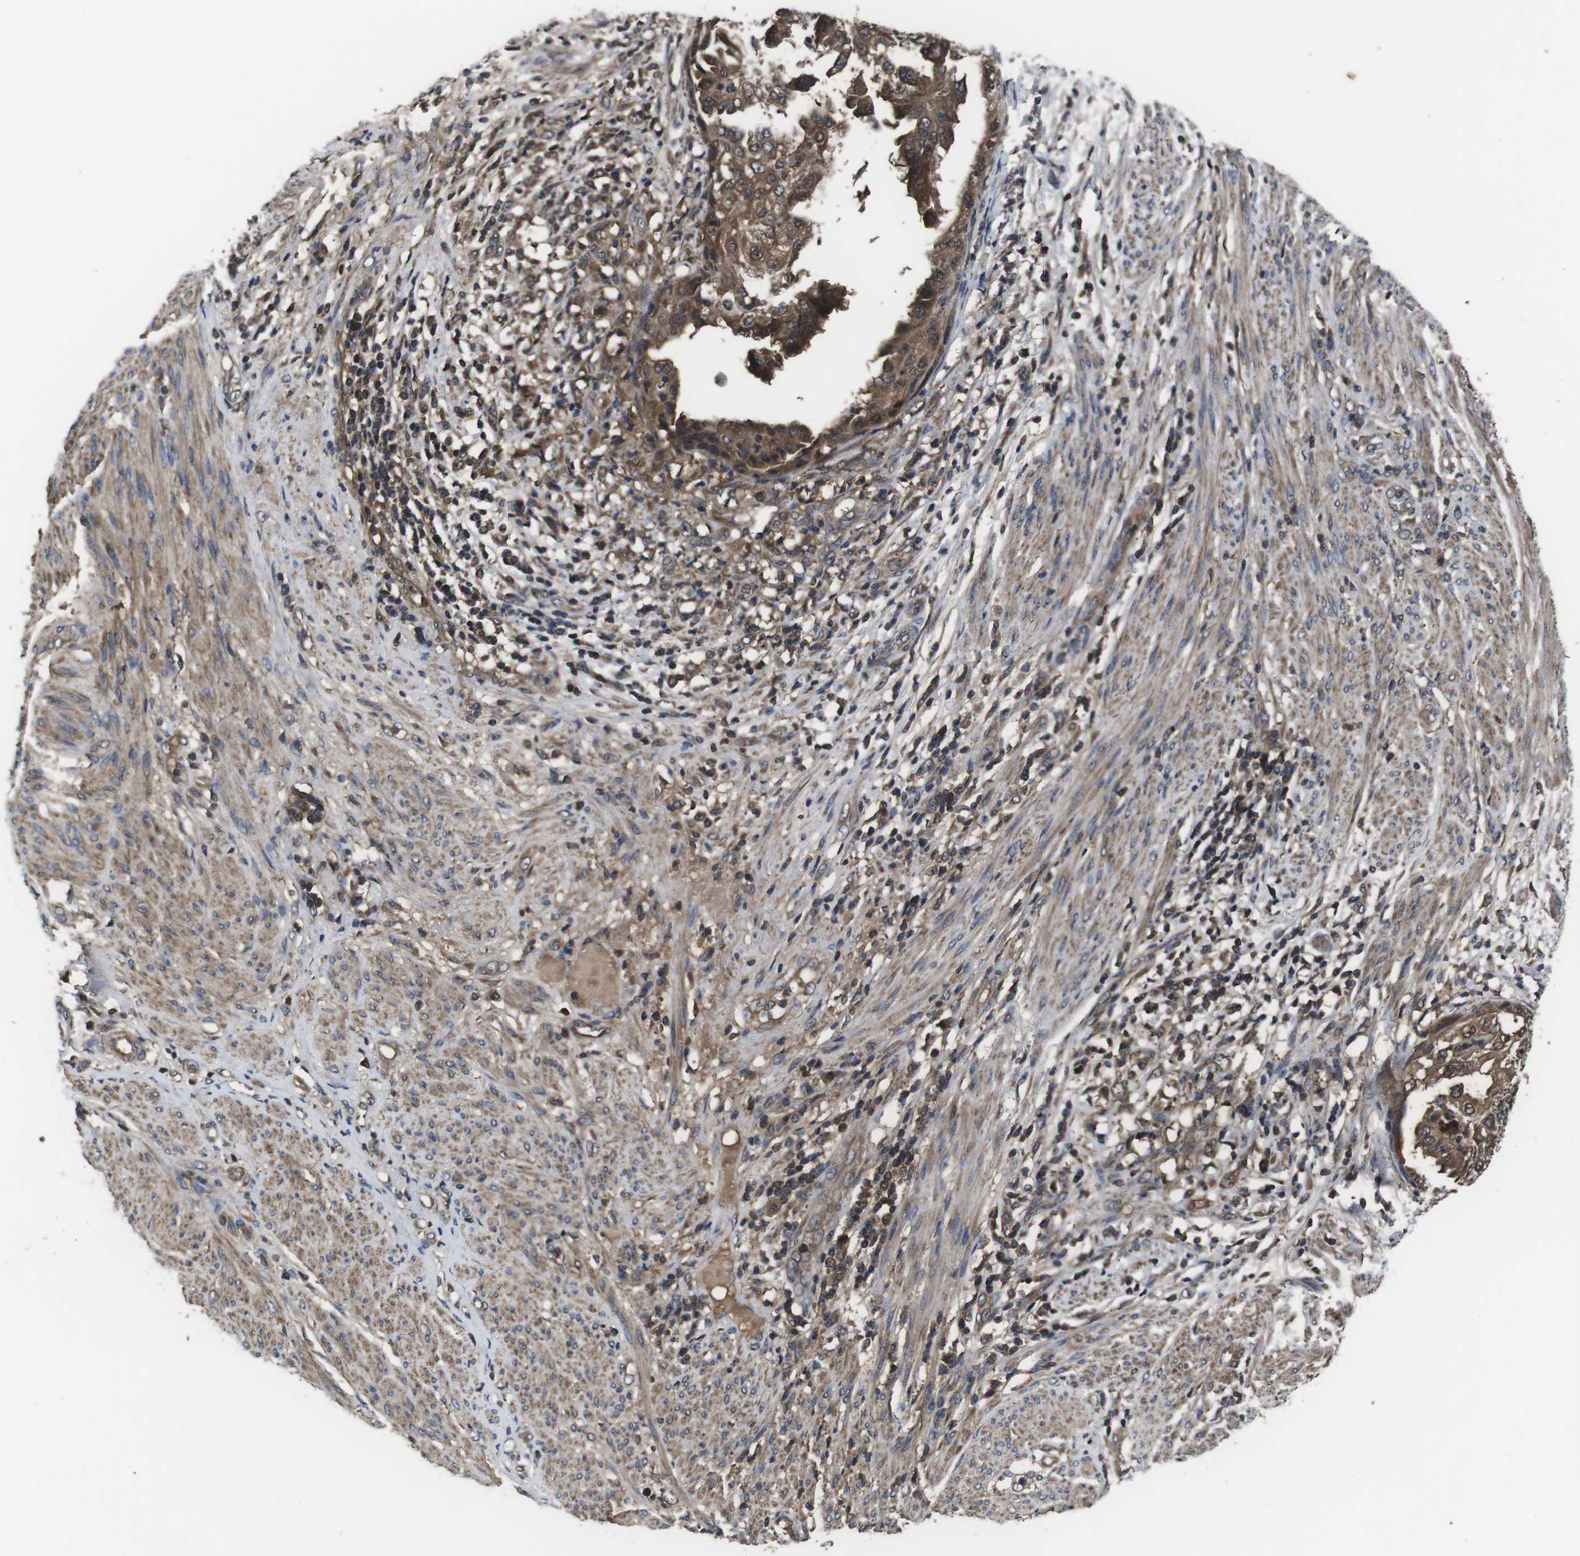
{"staining": {"intensity": "moderate", "quantity": ">75%", "location": "cytoplasmic/membranous"}, "tissue": "endometrial cancer", "cell_type": "Tumor cells", "image_type": "cancer", "snomed": [{"axis": "morphology", "description": "Adenocarcinoma, NOS"}, {"axis": "topography", "description": "Endometrium"}], "caption": "Human endometrial cancer stained for a protein (brown) reveals moderate cytoplasmic/membranous positive positivity in approximately >75% of tumor cells.", "gene": "CXCL11", "patient": {"sex": "female", "age": 85}}